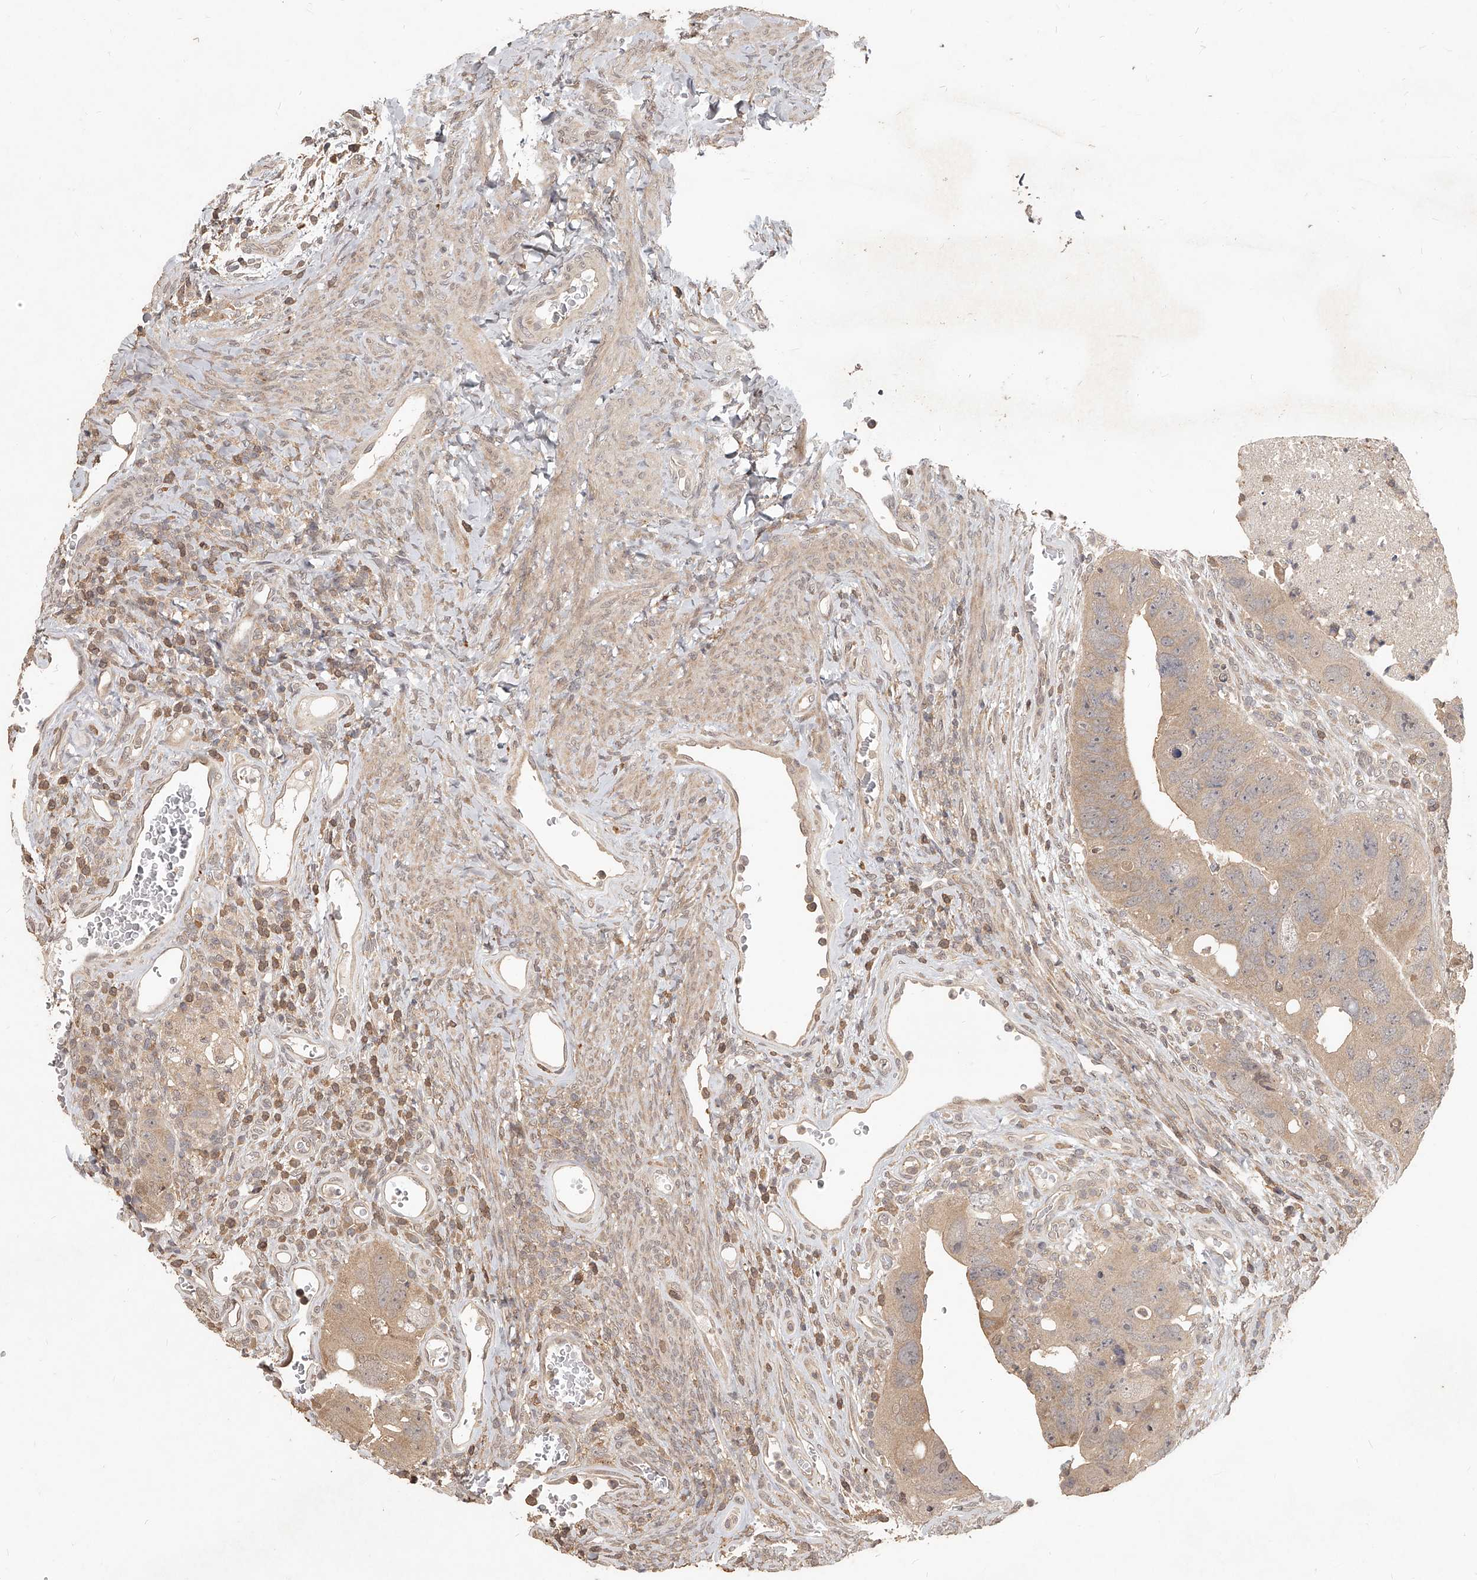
{"staining": {"intensity": "weak", "quantity": "25%-75%", "location": "cytoplasmic/membranous"}, "tissue": "colorectal cancer", "cell_type": "Tumor cells", "image_type": "cancer", "snomed": [{"axis": "morphology", "description": "Adenocarcinoma, NOS"}, {"axis": "topography", "description": "Rectum"}], "caption": "This micrograph reveals adenocarcinoma (colorectal) stained with IHC to label a protein in brown. The cytoplasmic/membranous of tumor cells show weak positivity for the protein. Nuclei are counter-stained blue.", "gene": "SLC37A1", "patient": {"sex": "male", "age": 59}}